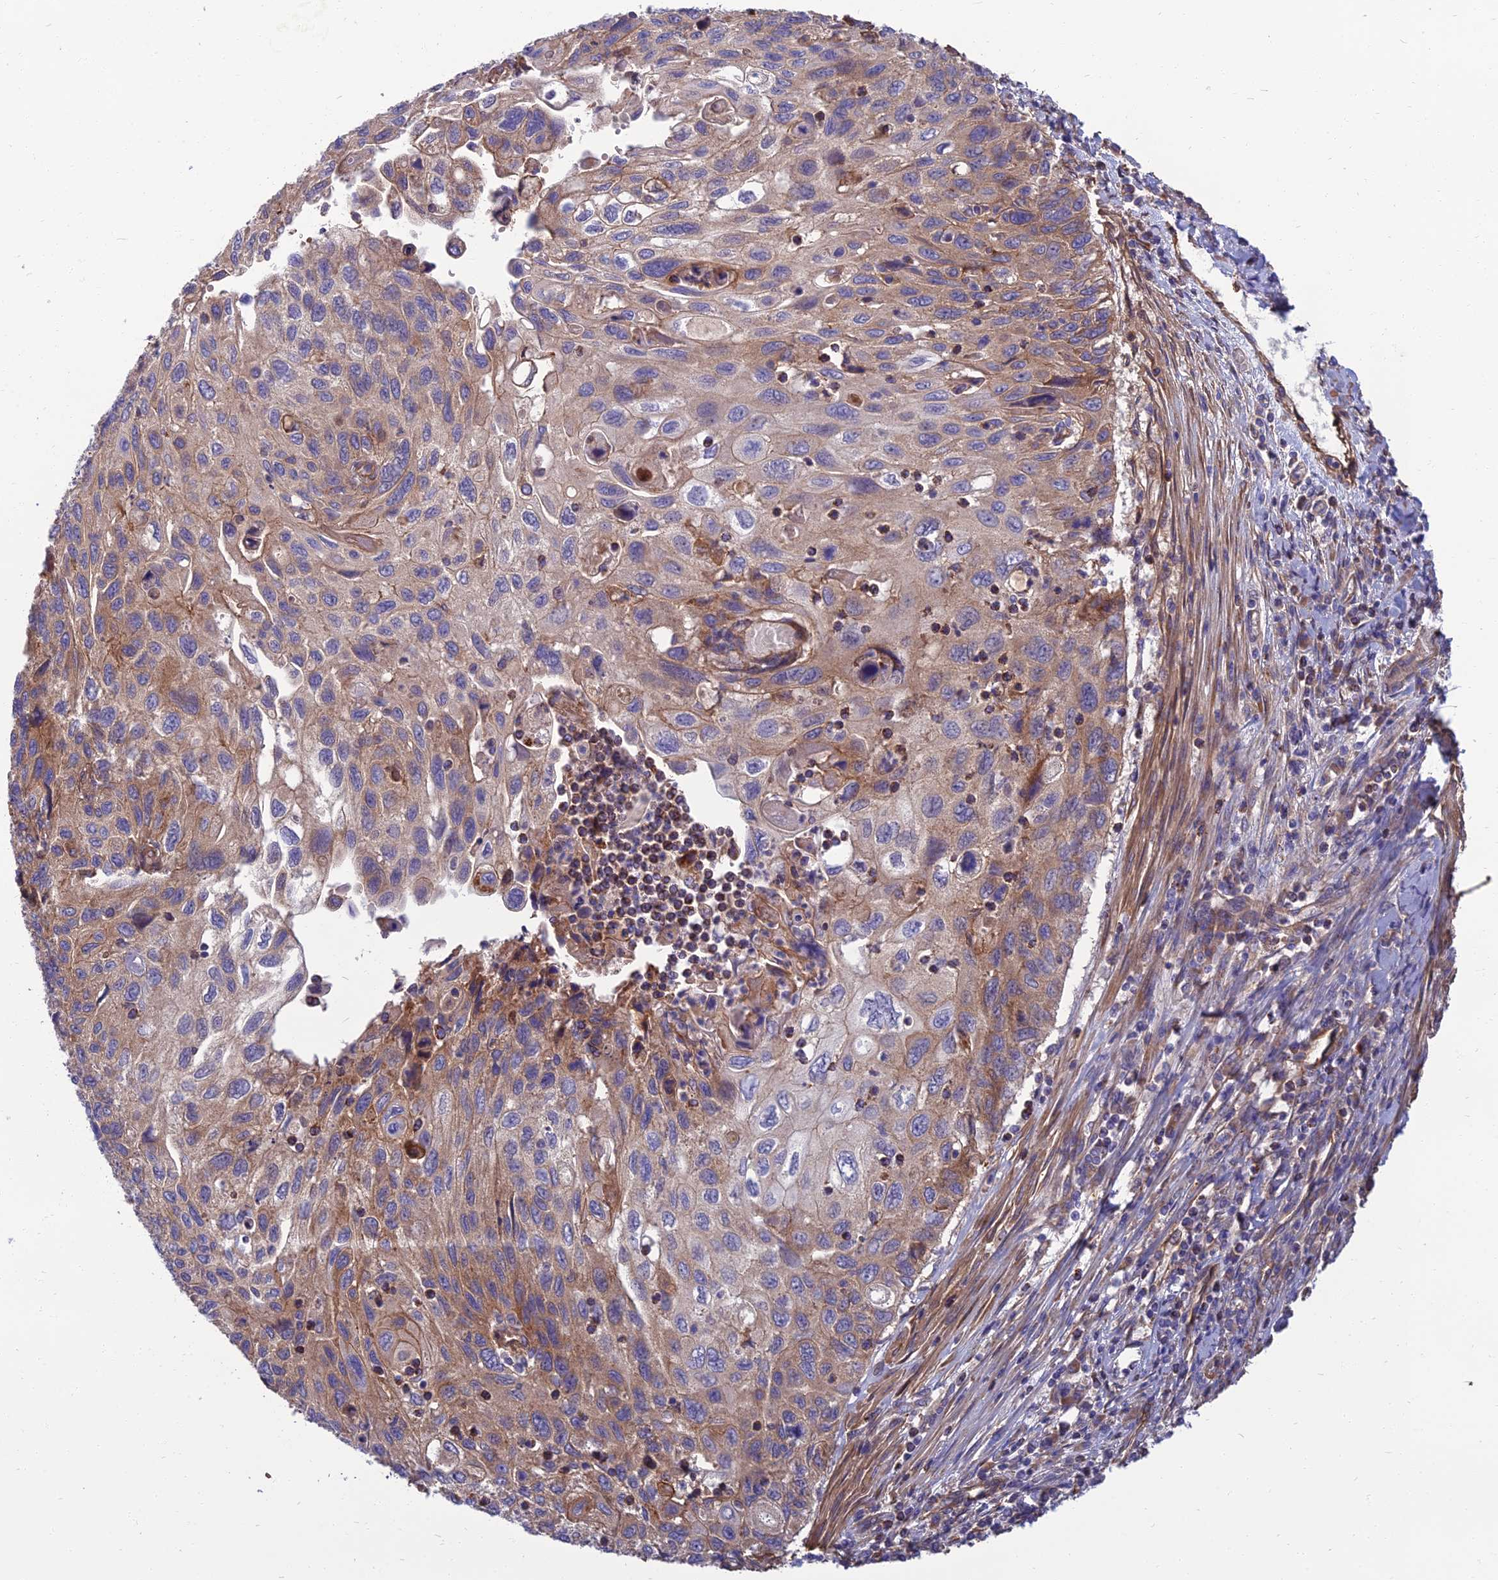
{"staining": {"intensity": "weak", "quantity": ">75%", "location": "cytoplasmic/membranous"}, "tissue": "cervical cancer", "cell_type": "Tumor cells", "image_type": "cancer", "snomed": [{"axis": "morphology", "description": "Squamous cell carcinoma, NOS"}, {"axis": "topography", "description": "Cervix"}], "caption": "Tumor cells demonstrate low levels of weak cytoplasmic/membranous staining in approximately >75% of cells in cervical squamous cell carcinoma. (DAB (3,3'-diaminobenzidine) IHC, brown staining for protein, blue staining for nuclei).", "gene": "WDR24", "patient": {"sex": "female", "age": 70}}